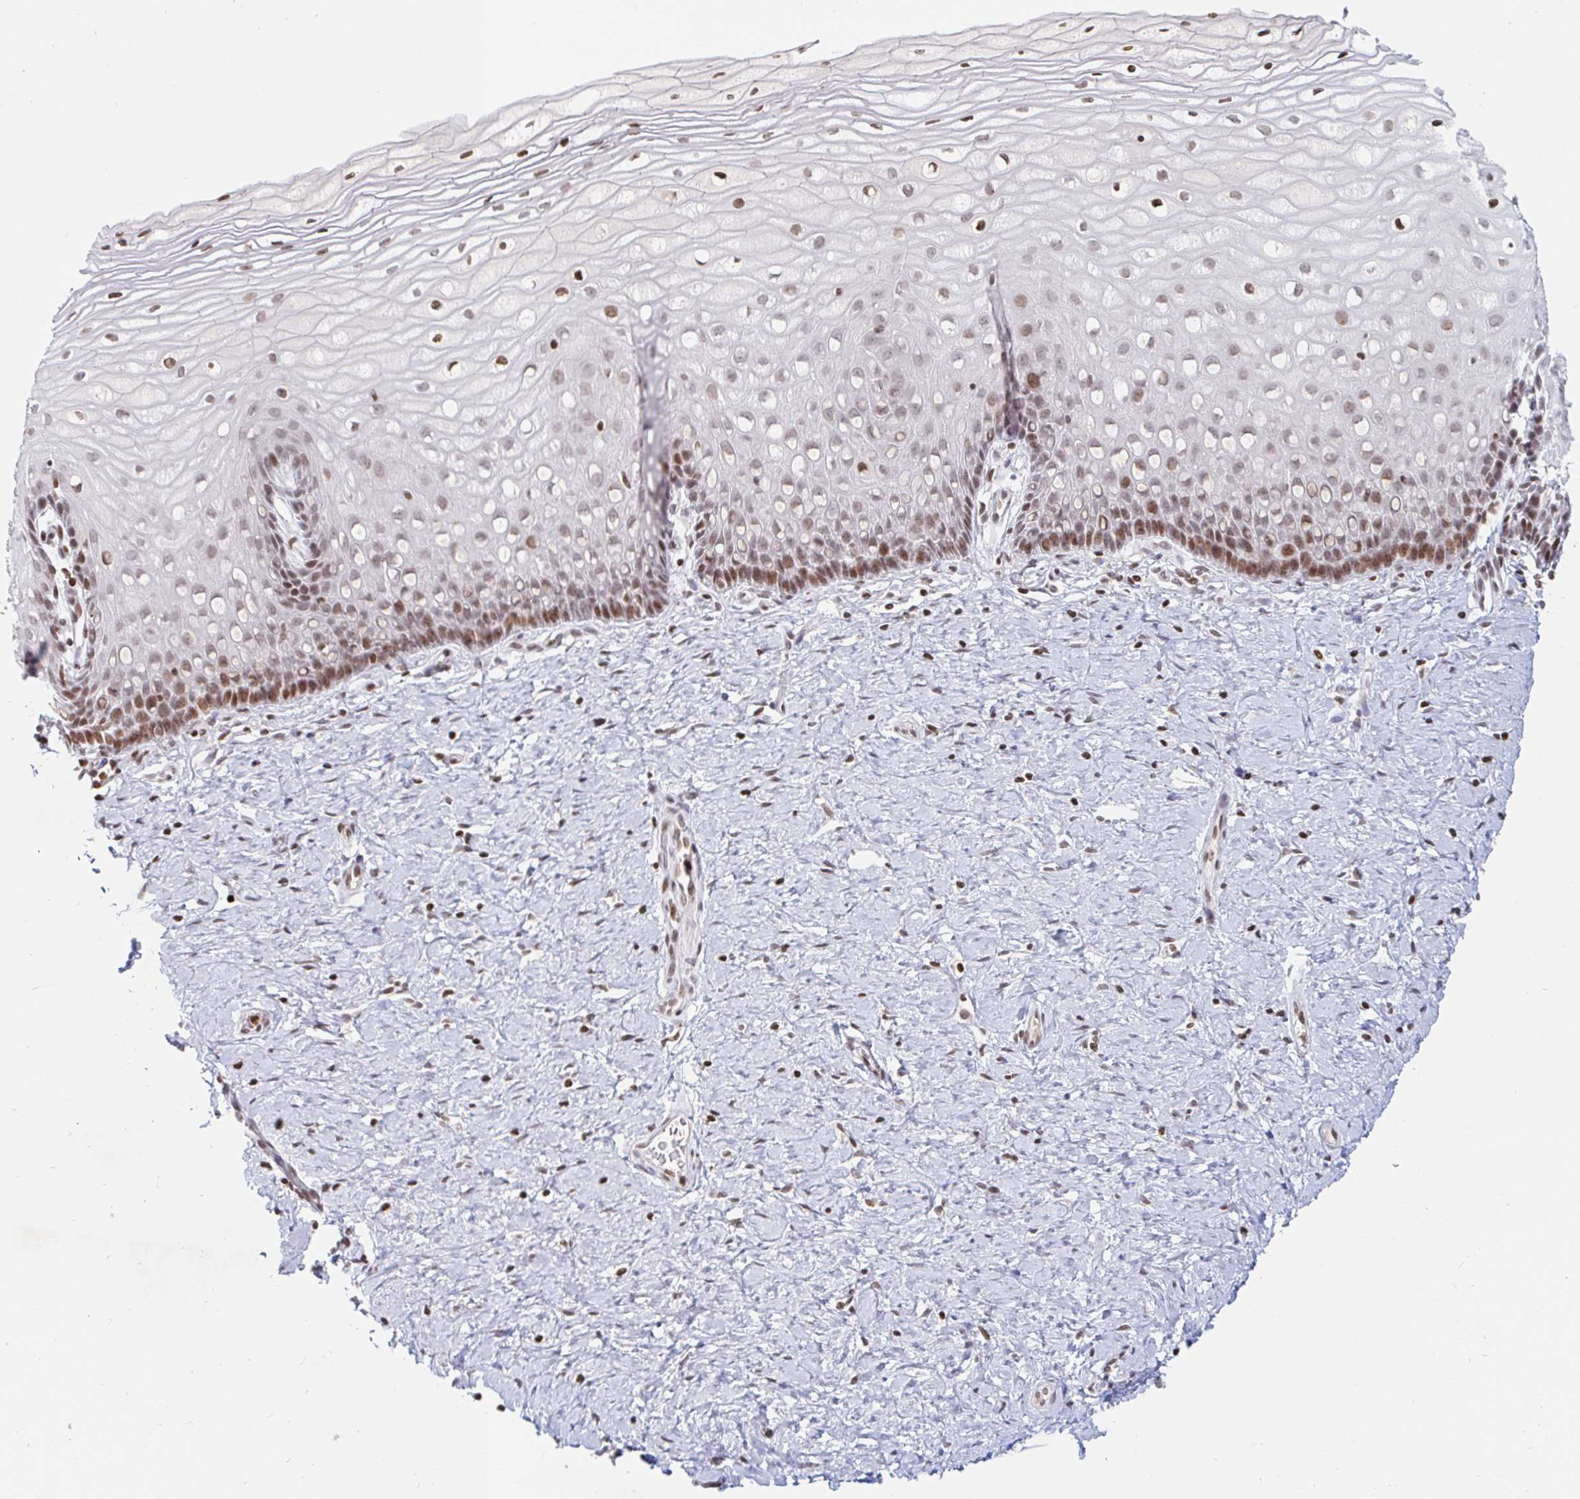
{"staining": {"intensity": "moderate", "quantity": ">75%", "location": "nuclear"}, "tissue": "cervix", "cell_type": "Glandular cells", "image_type": "normal", "snomed": [{"axis": "morphology", "description": "Normal tissue, NOS"}, {"axis": "topography", "description": "Cervix"}], "caption": "Brown immunohistochemical staining in benign cervix demonstrates moderate nuclear staining in about >75% of glandular cells.", "gene": "HOXC10", "patient": {"sex": "female", "age": 37}}